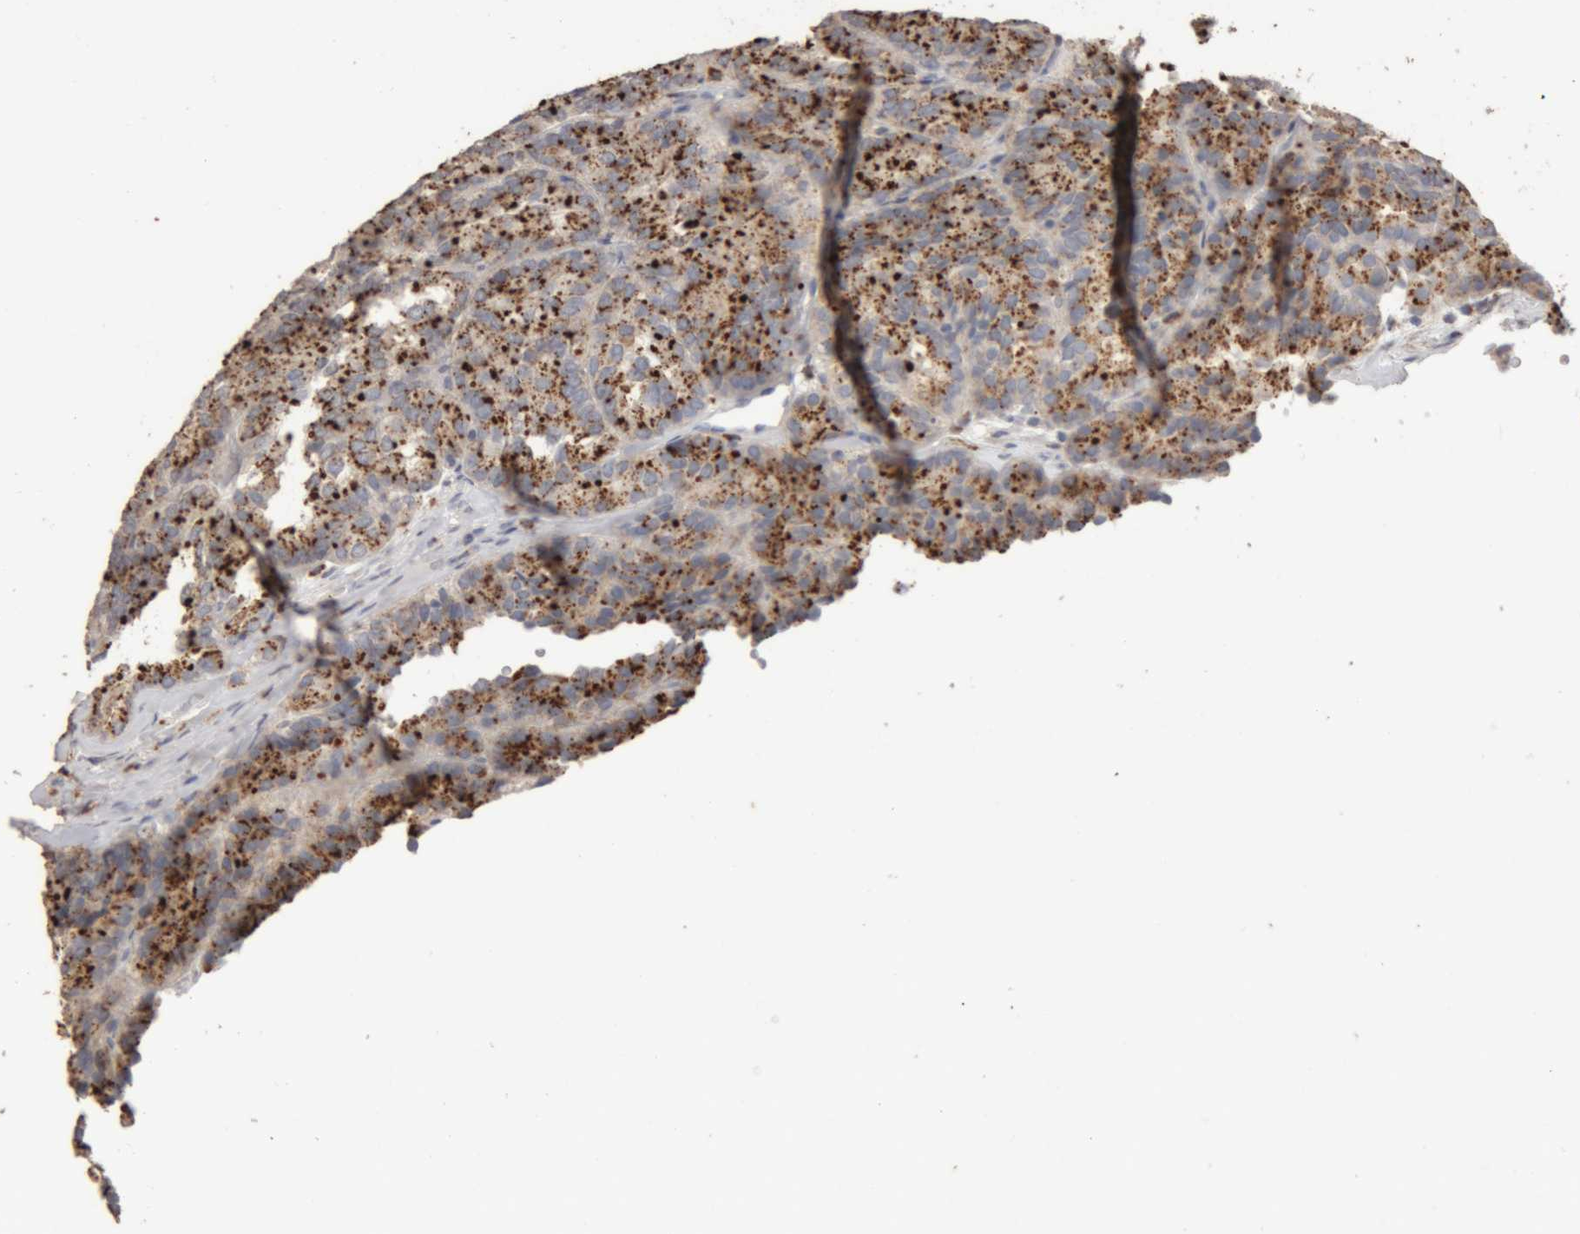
{"staining": {"intensity": "strong", "quantity": ">75%", "location": "cytoplasmic/membranous"}, "tissue": "renal cancer", "cell_type": "Tumor cells", "image_type": "cancer", "snomed": [{"axis": "morphology", "description": "Adenocarcinoma, NOS"}, {"axis": "topography", "description": "Kidney"}], "caption": "The image reveals a brown stain indicating the presence of a protein in the cytoplasmic/membranous of tumor cells in renal adenocarcinoma.", "gene": "ARSA", "patient": {"sex": "male", "age": 46}}